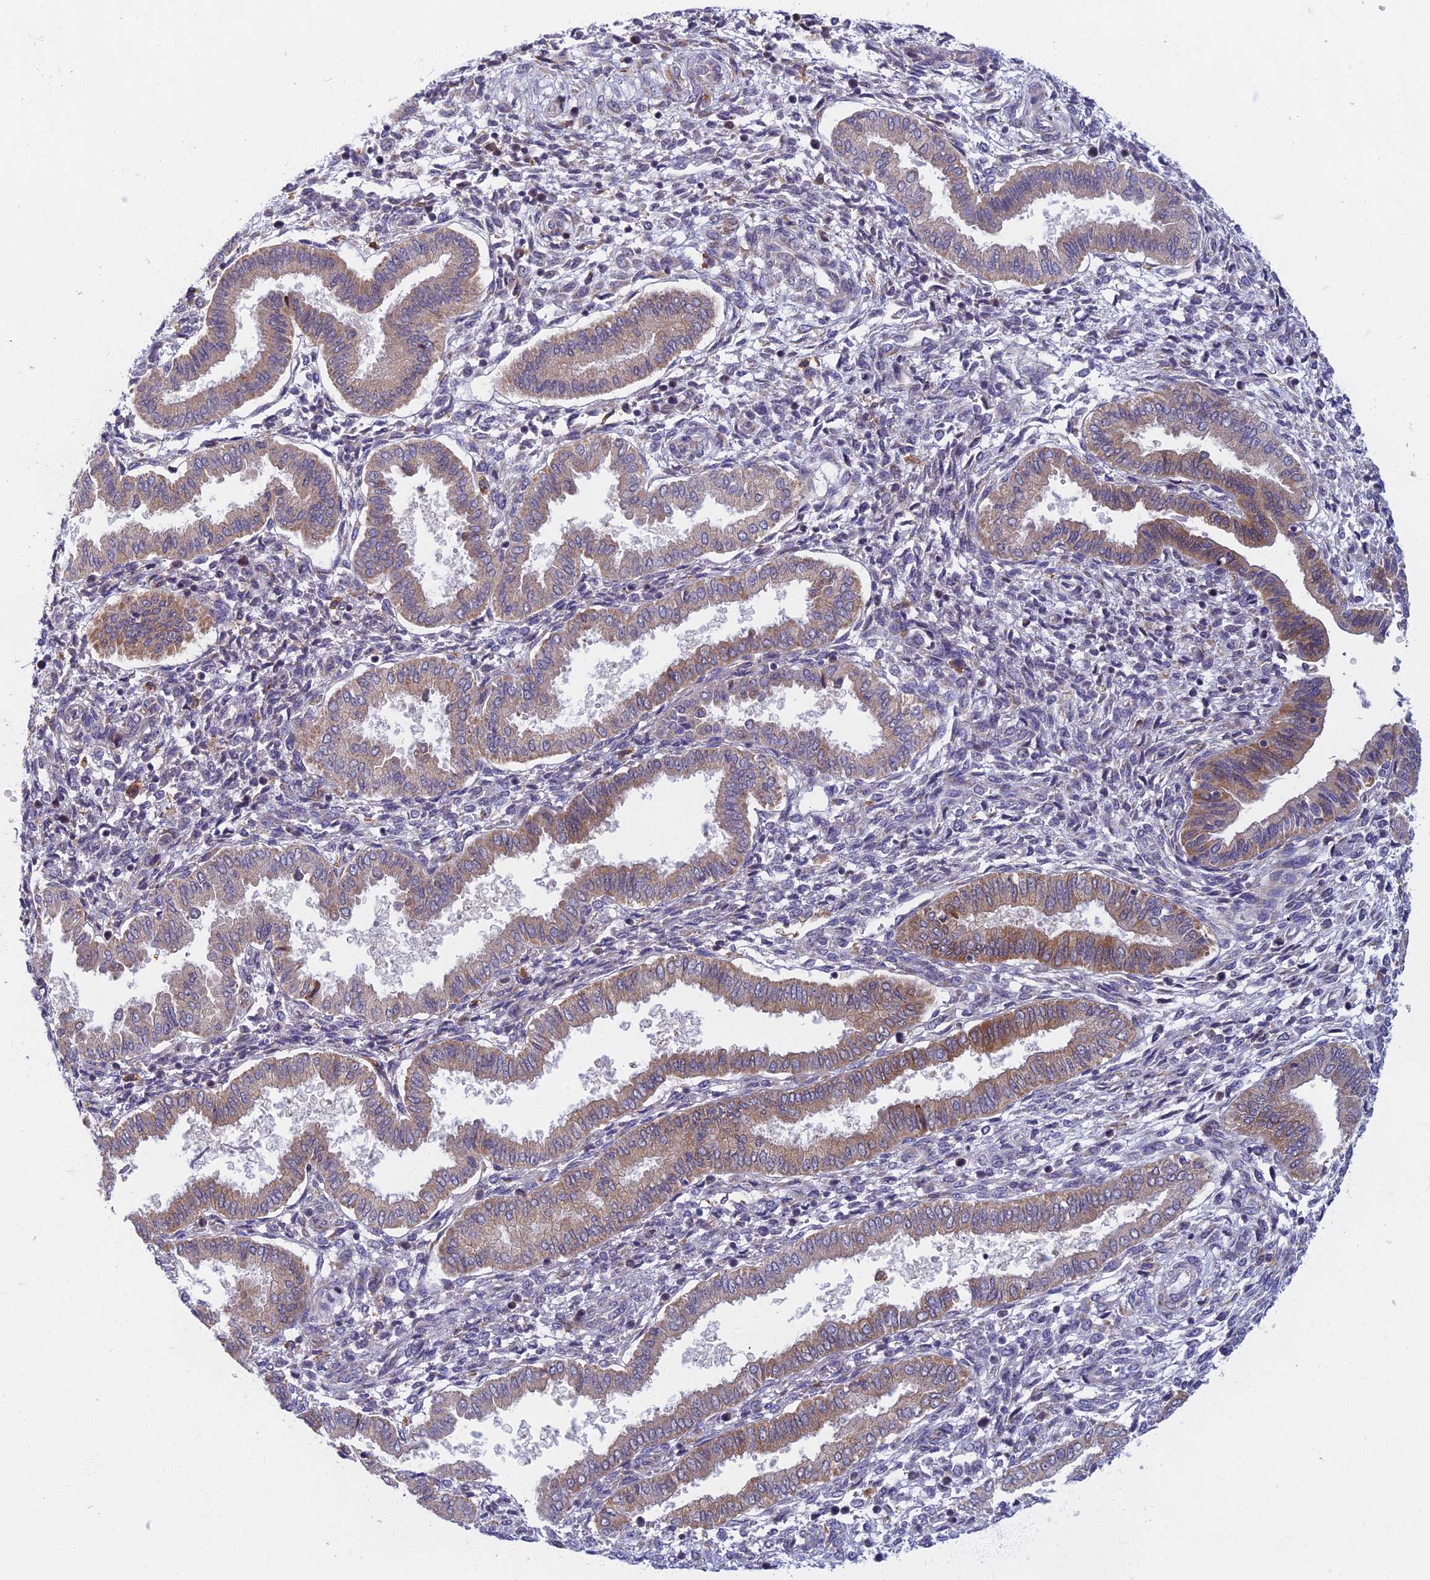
{"staining": {"intensity": "negative", "quantity": "none", "location": "none"}, "tissue": "endometrium", "cell_type": "Cells in endometrial stroma", "image_type": "normal", "snomed": [{"axis": "morphology", "description": "Normal tissue, NOS"}, {"axis": "topography", "description": "Endometrium"}], "caption": "Cells in endometrial stroma show no significant protein positivity in unremarkable endometrium.", "gene": "DDX51", "patient": {"sex": "female", "age": 24}}